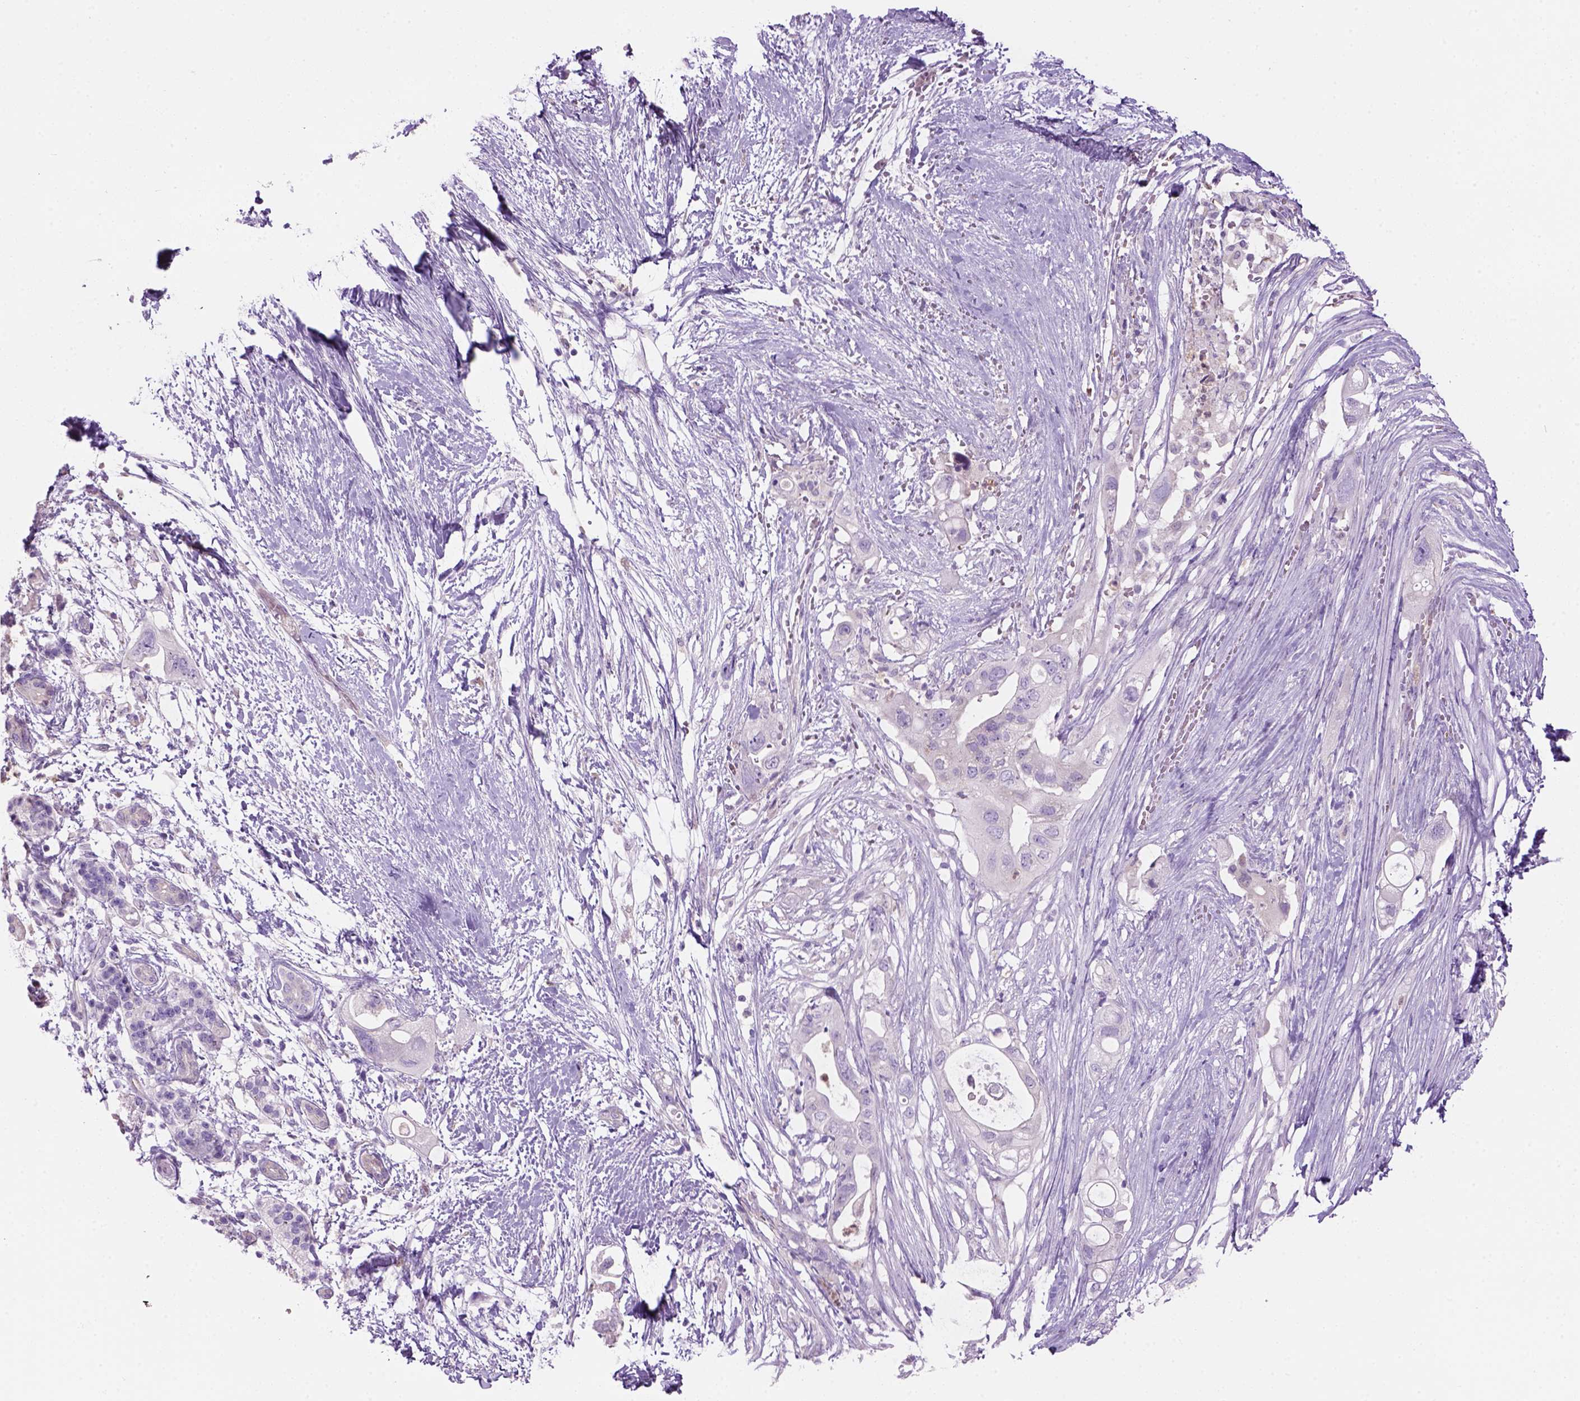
{"staining": {"intensity": "negative", "quantity": "none", "location": "none"}, "tissue": "pancreatic cancer", "cell_type": "Tumor cells", "image_type": "cancer", "snomed": [{"axis": "morphology", "description": "Adenocarcinoma, NOS"}, {"axis": "topography", "description": "Pancreas"}], "caption": "Pancreatic cancer (adenocarcinoma) was stained to show a protein in brown. There is no significant positivity in tumor cells.", "gene": "CD84", "patient": {"sex": "female", "age": 72}}